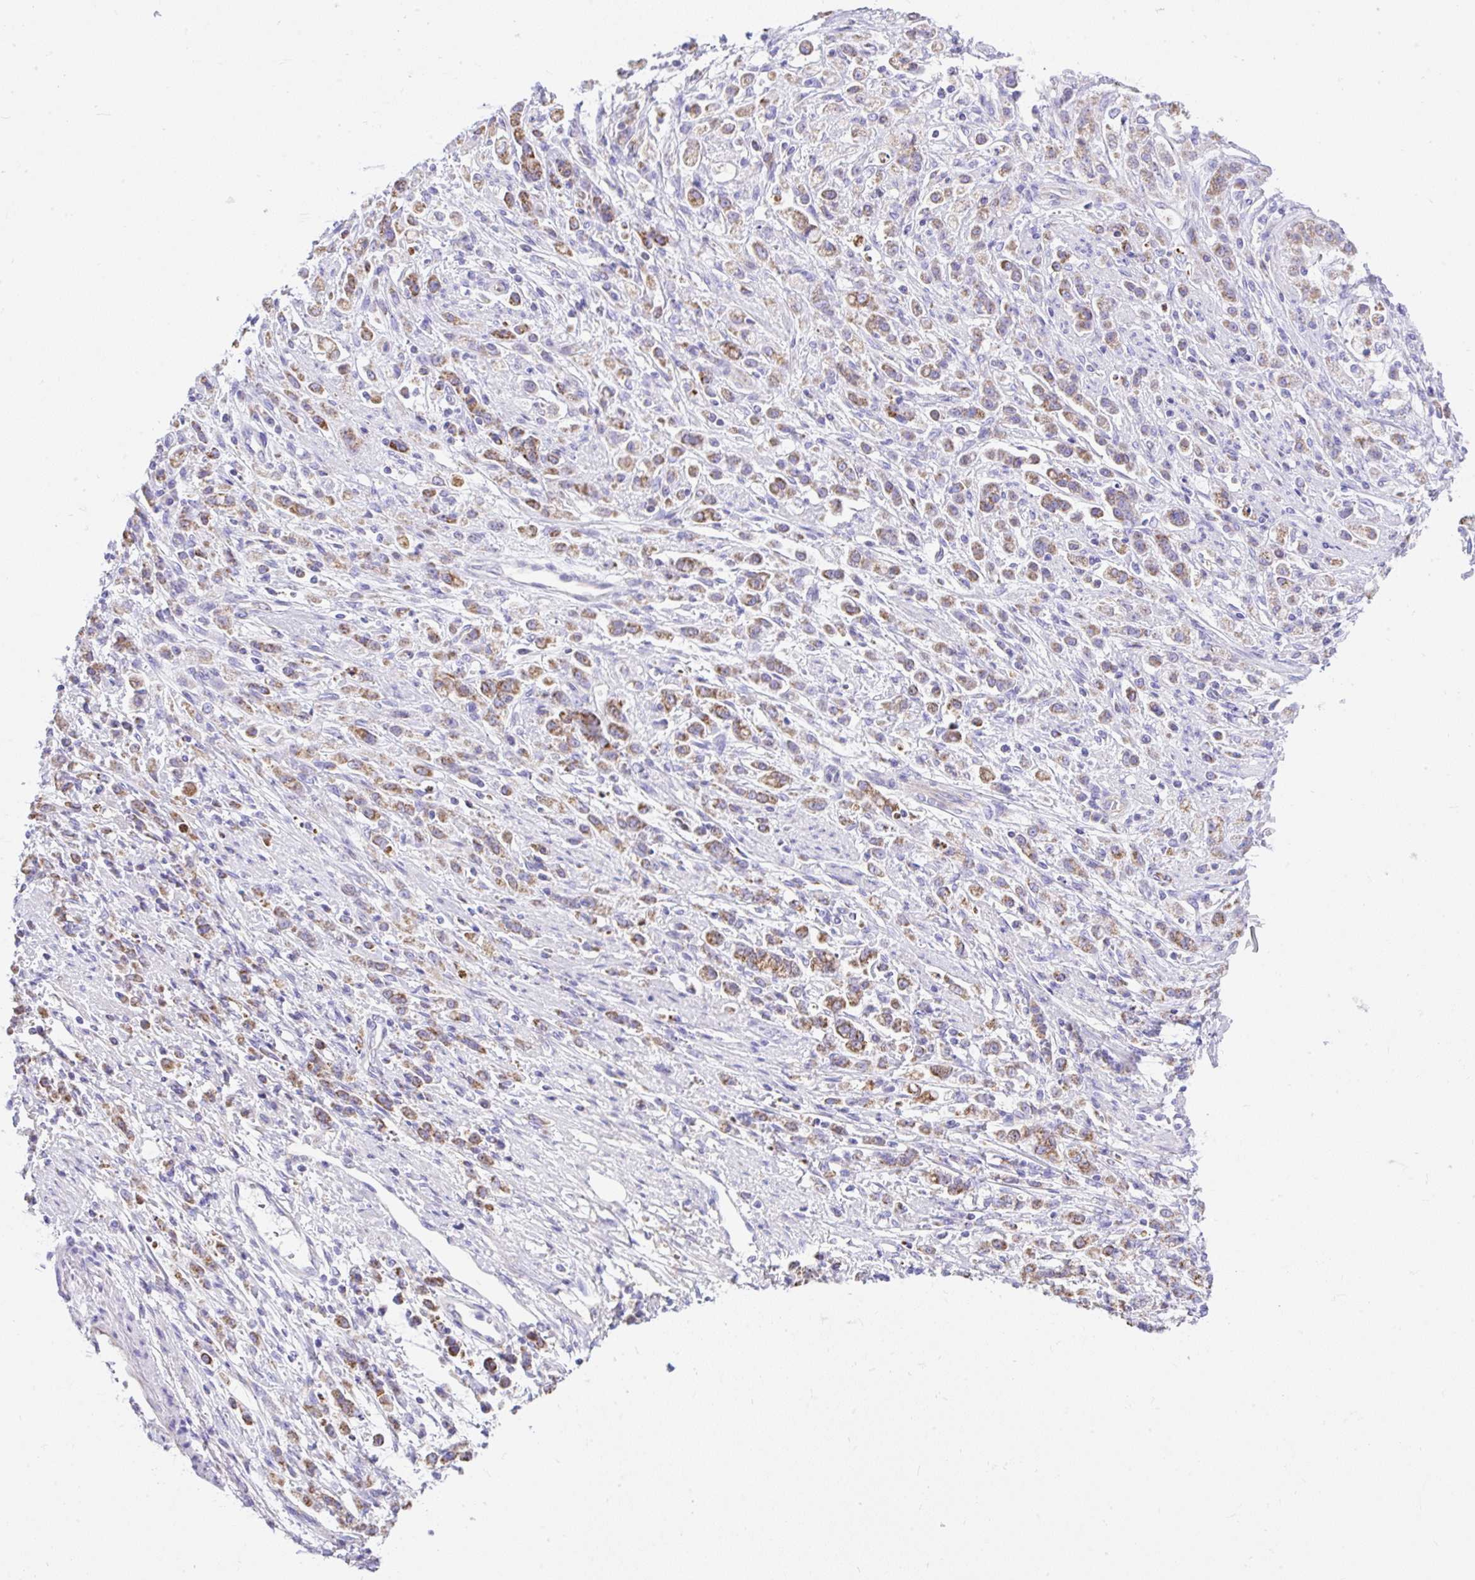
{"staining": {"intensity": "moderate", "quantity": ">75%", "location": "cytoplasmic/membranous"}, "tissue": "stomach cancer", "cell_type": "Tumor cells", "image_type": "cancer", "snomed": [{"axis": "morphology", "description": "Adenocarcinoma, NOS"}, {"axis": "topography", "description": "Stomach"}], "caption": "Protein expression by immunohistochemistry shows moderate cytoplasmic/membranous expression in about >75% of tumor cells in stomach cancer (adenocarcinoma).", "gene": "SLC13A1", "patient": {"sex": "female", "age": 60}}